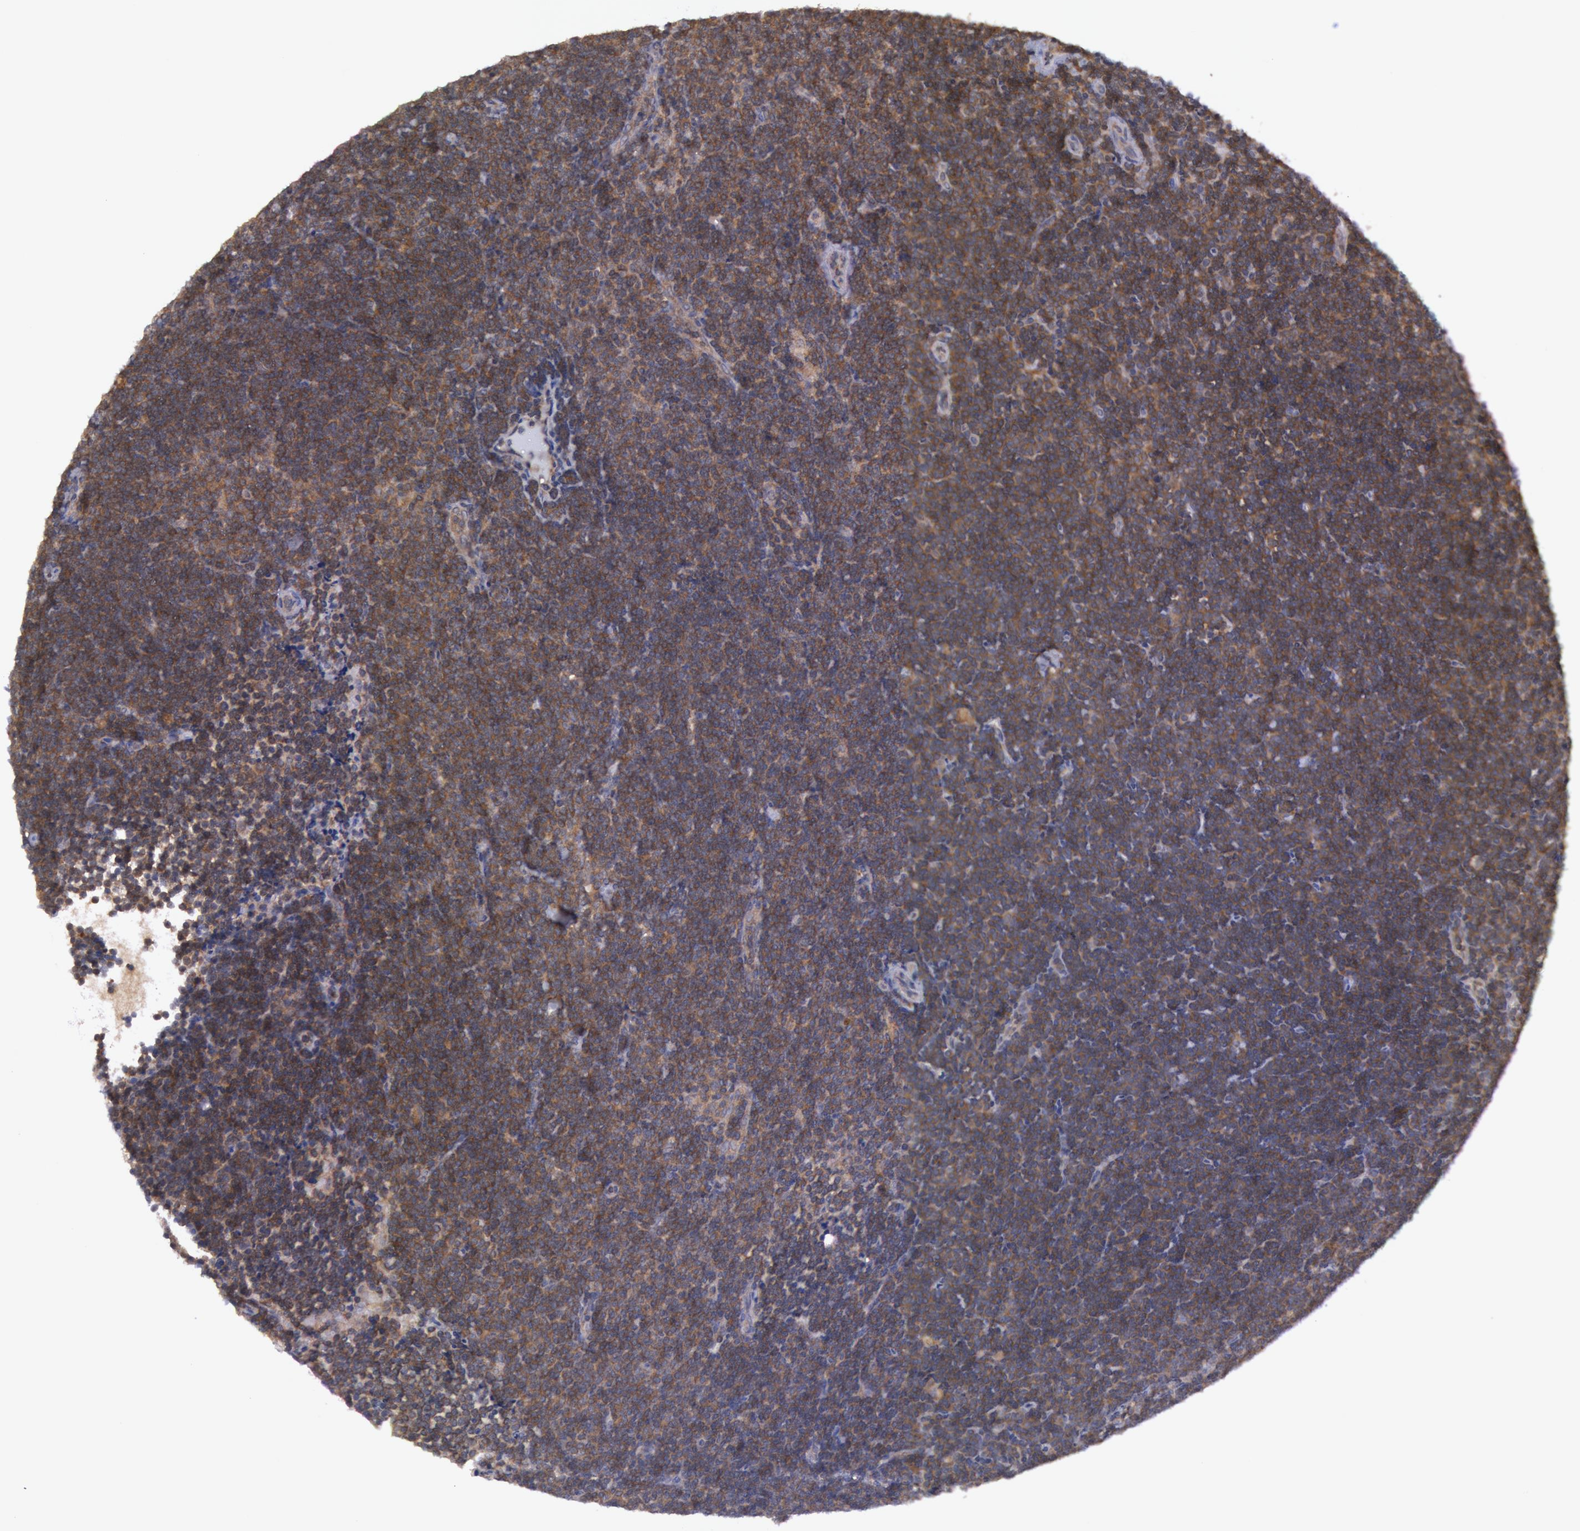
{"staining": {"intensity": "moderate", "quantity": ">75%", "location": "cytoplasmic/membranous"}, "tissue": "lymphoma", "cell_type": "Tumor cells", "image_type": "cancer", "snomed": [{"axis": "morphology", "description": "Malignant lymphoma, non-Hodgkin's type, Low grade"}, {"axis": "topography", "description": "Lymph node"}], "caption": "Immunohistochemical staining of lymphoma reveals medium levels of moderate cytoplasmic/membranous protein positivity in about >75% of tumor cells.", "gene": "BRAF", "patient": {"sex": "female", "age": 51}}